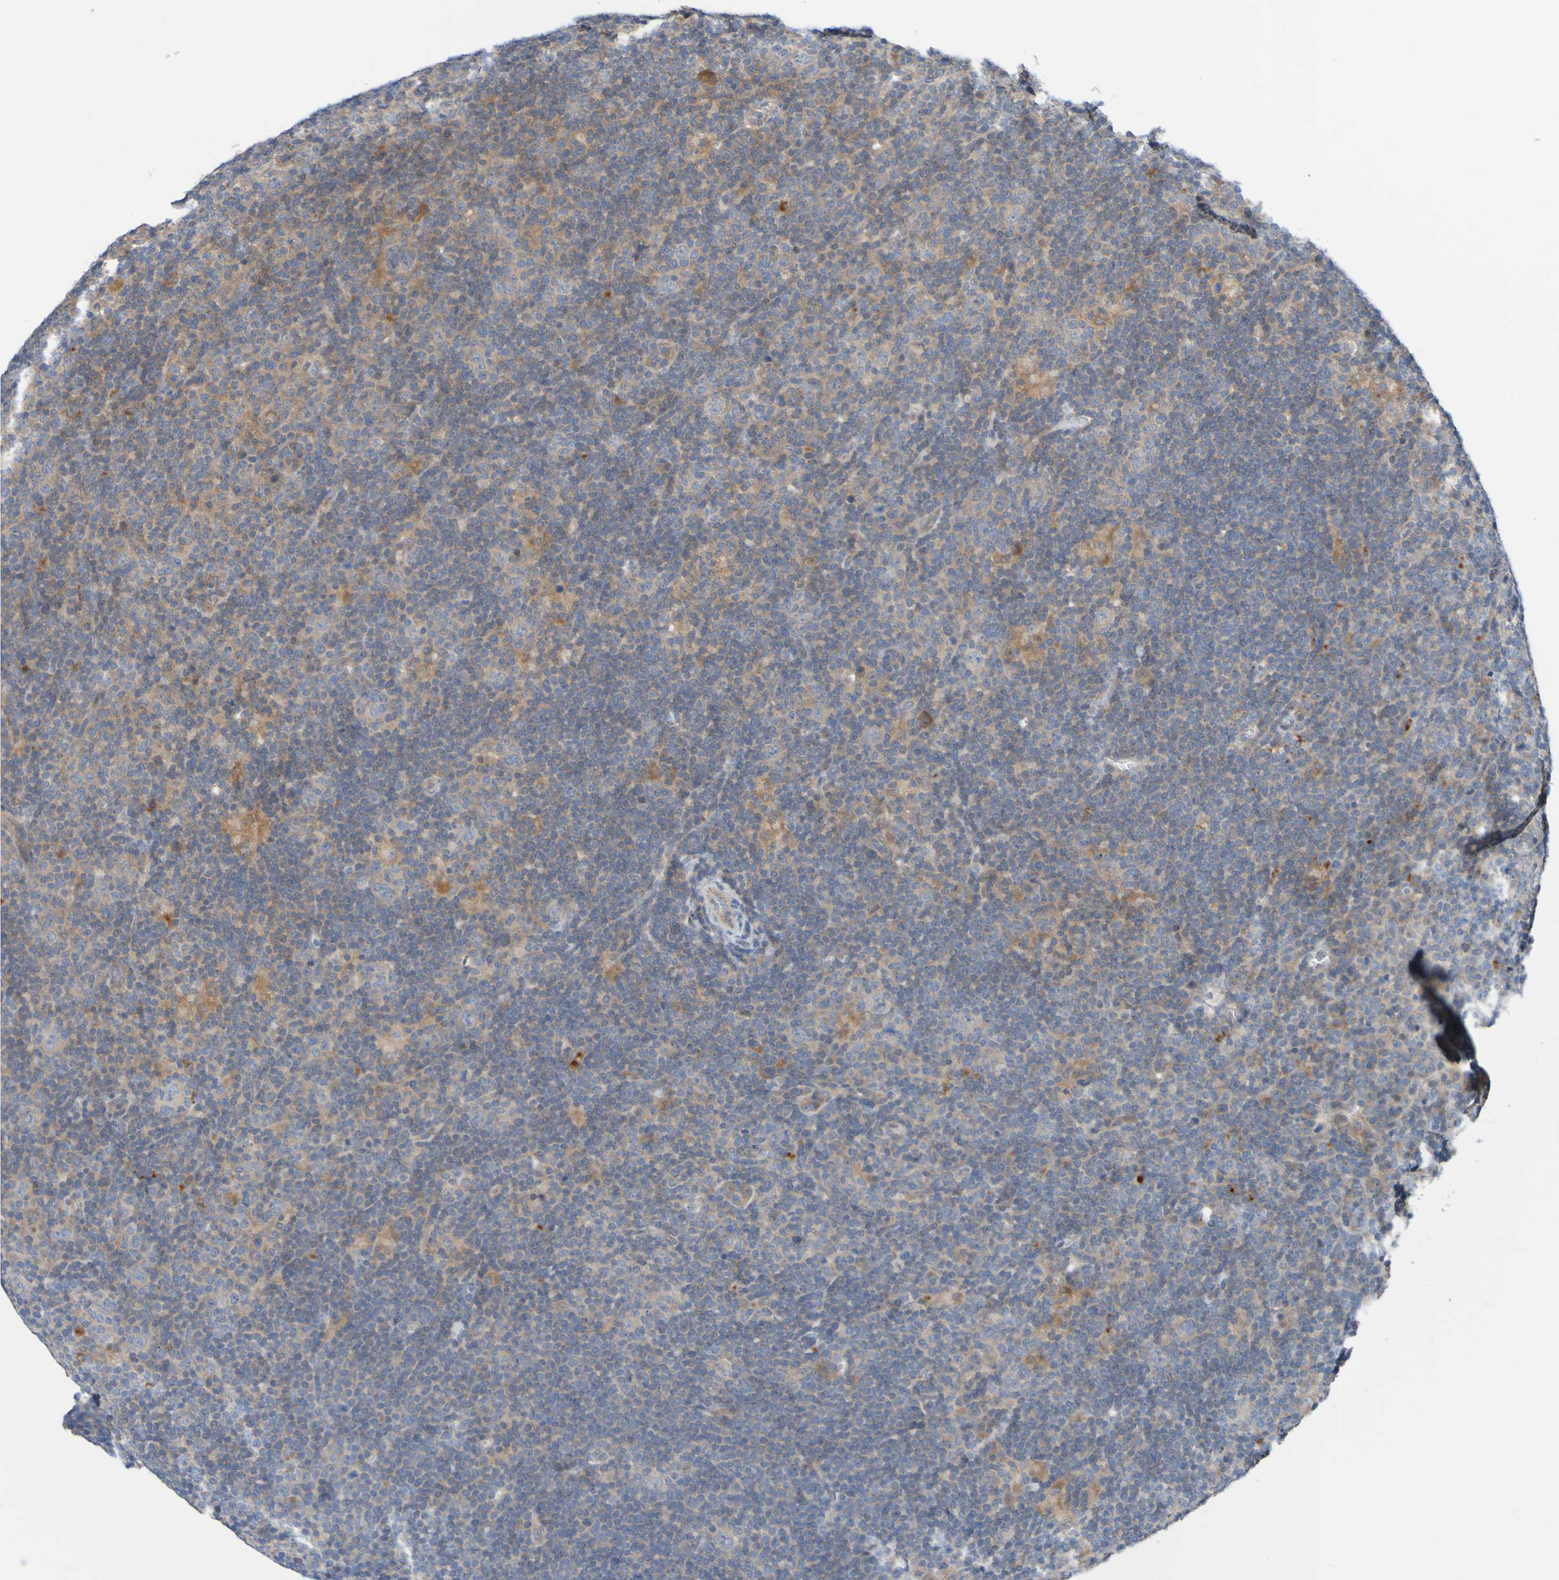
{"staining": {"intensity": "weak", "quantity": "<25%", "location": "cytoplasmic/membranous"}, "tissue": "lymphoma", "cell_type": "Tumor cells", "image_type": "cancer", "snomed": [{"axis": "morphology", "description": "Hodgkin's disease, NOS"}, {"axis": "topography", "description": "Lymph node"}], "caption": "High magnification brightfield microscopy of lymphoma stained with DAB (3,3'-diaminobenzidine) (brown) and counterstained with hematoxylin (blue): tumor cells show no significant positivity.", "gene": "SDK1", "patient": {"sex": "female", "age": 57}}